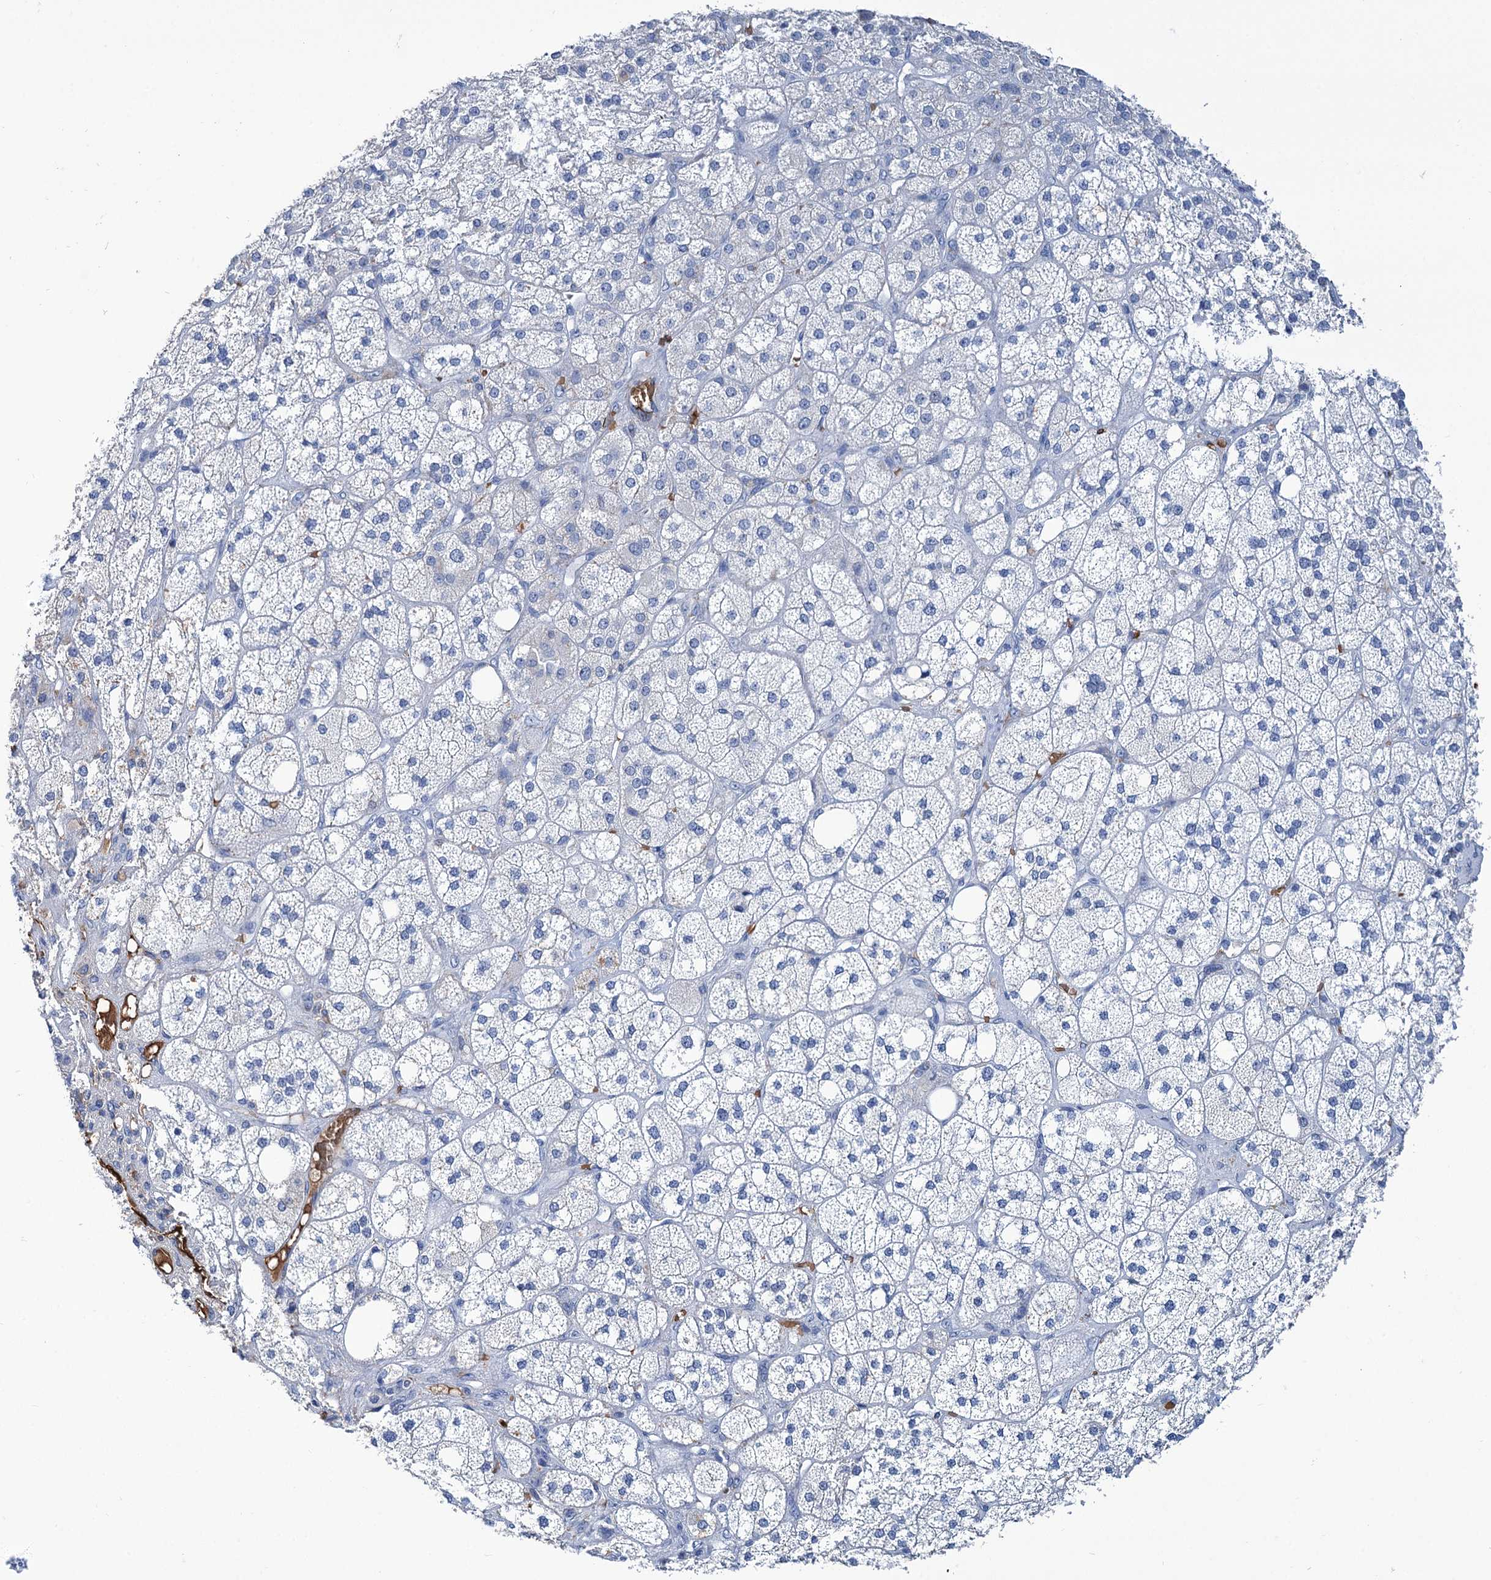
{"staining": {"intensity": "negative", "quantity": "none", "location": "none"}, "tissue": "adrenal gland", "cell_type": "Glandular cells", "image_type": "normal", "snomed": [{"axis": "morphology", "description": "Normal tissue, NOS"}, {"axis": "topography", "description": "Adrenal gland"}], "caption": "Photomicrograph shows no significant protein staining in glandular cells of benign adrenal gland. The staining was performed using DAB to visualize the protein expression in brown, while the nuclei were stained in blue with hematoxylin (Magnification: 20x).", "gene": "RPUSD3", "patient": {"sex": "male", "age": 61}}